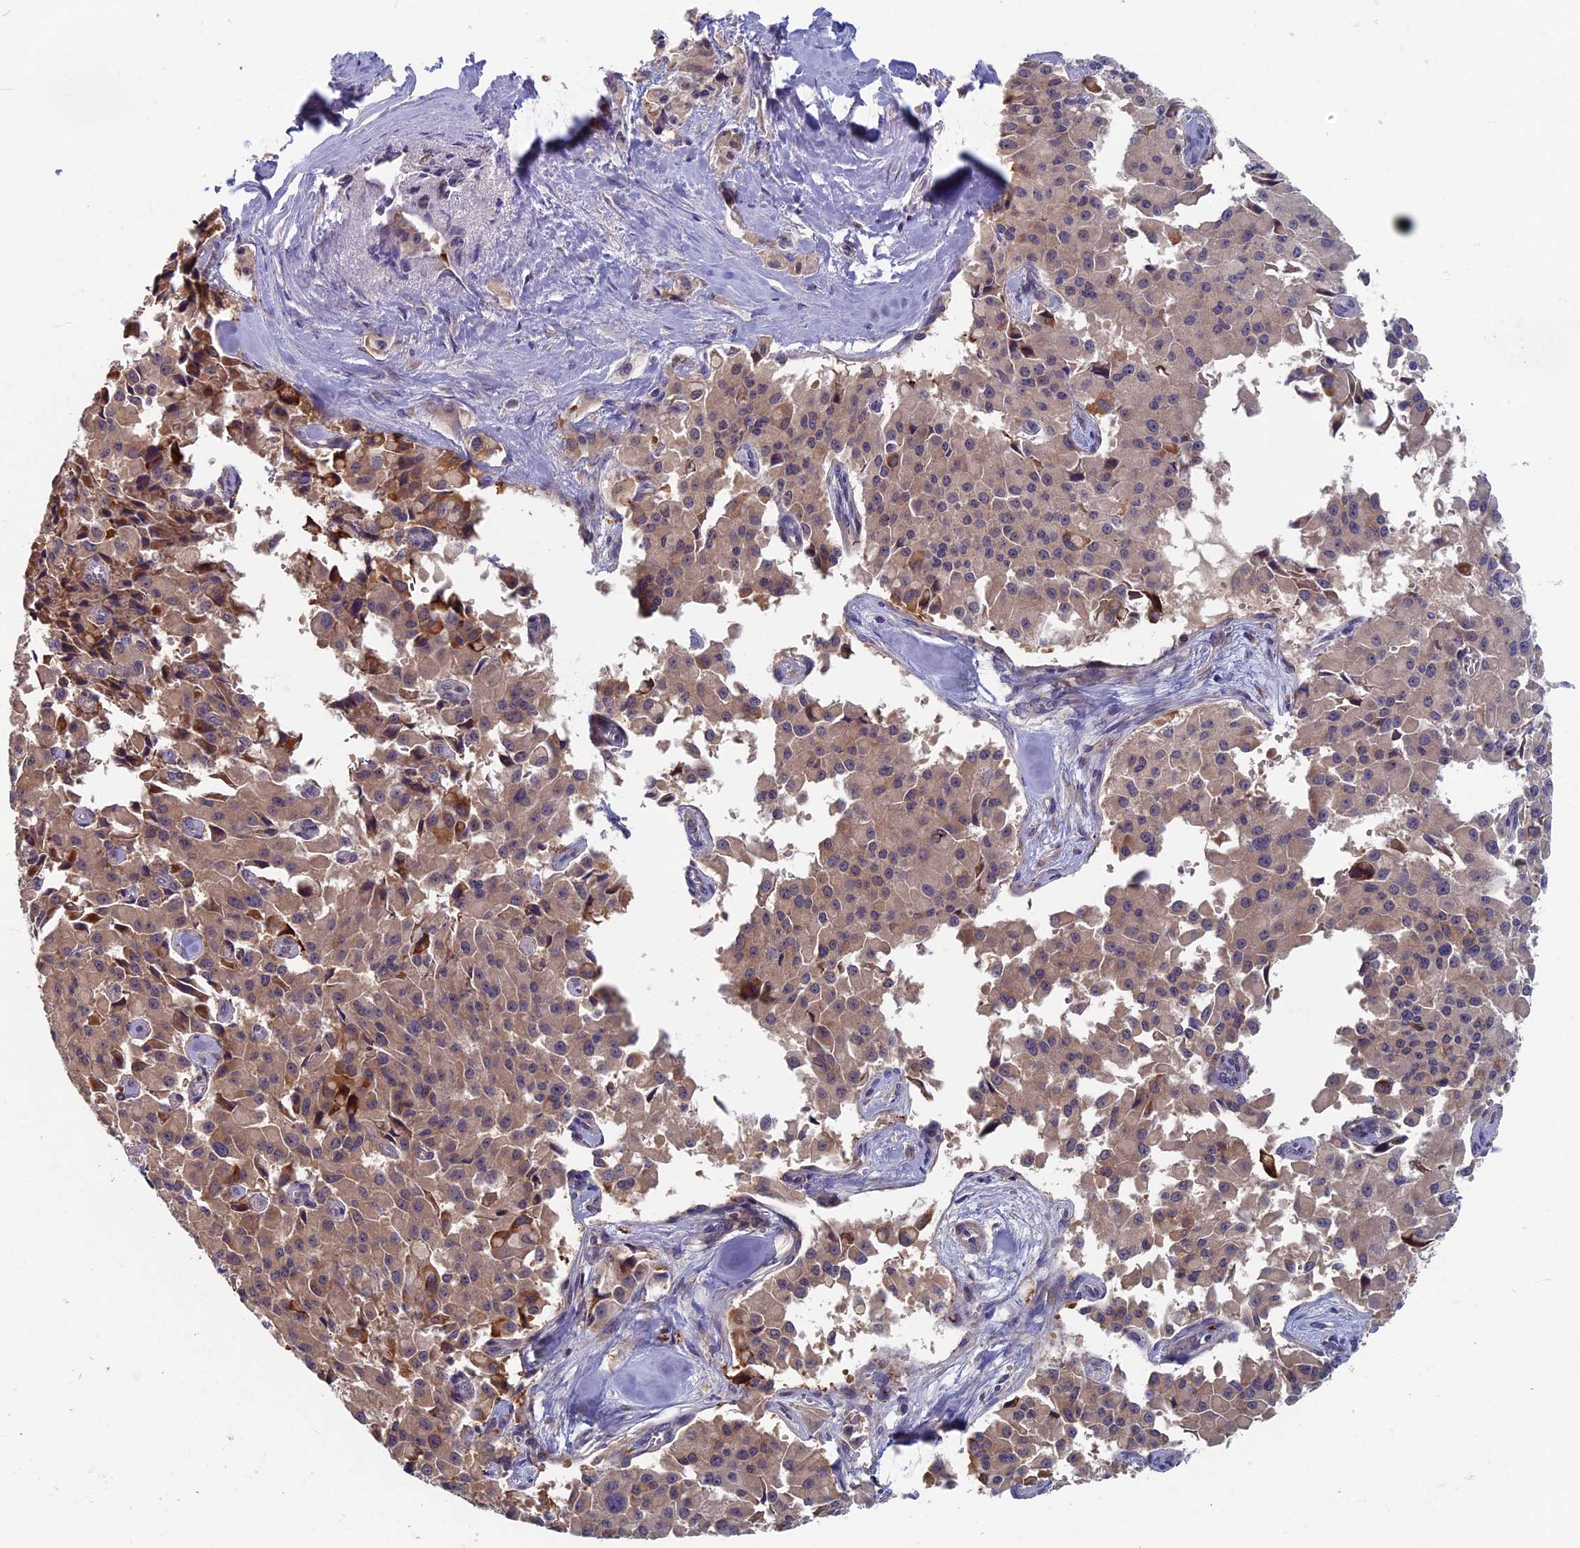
{"staining": {"intensity": "moderate", "quantity": ">75%", "location": "cytoplasmic/membranous"}, "tissue": "pancreatic cancer", "cell_type": "Tumor cells", "image_type": "cancer", "snomed": [{"axis": "morphology", "description": "Adenocarcinoma, NOS"}, {"axis": "topography", "description": "Pancreas"}], "caption": "The immunohistochemical stain highlights moderate cytoplasmic/membranous staining in tumor cells of pancreatic adenocarcinoma tissue.", "gene": "TNK2", "patient": {"sex": "male", "age": 65}}